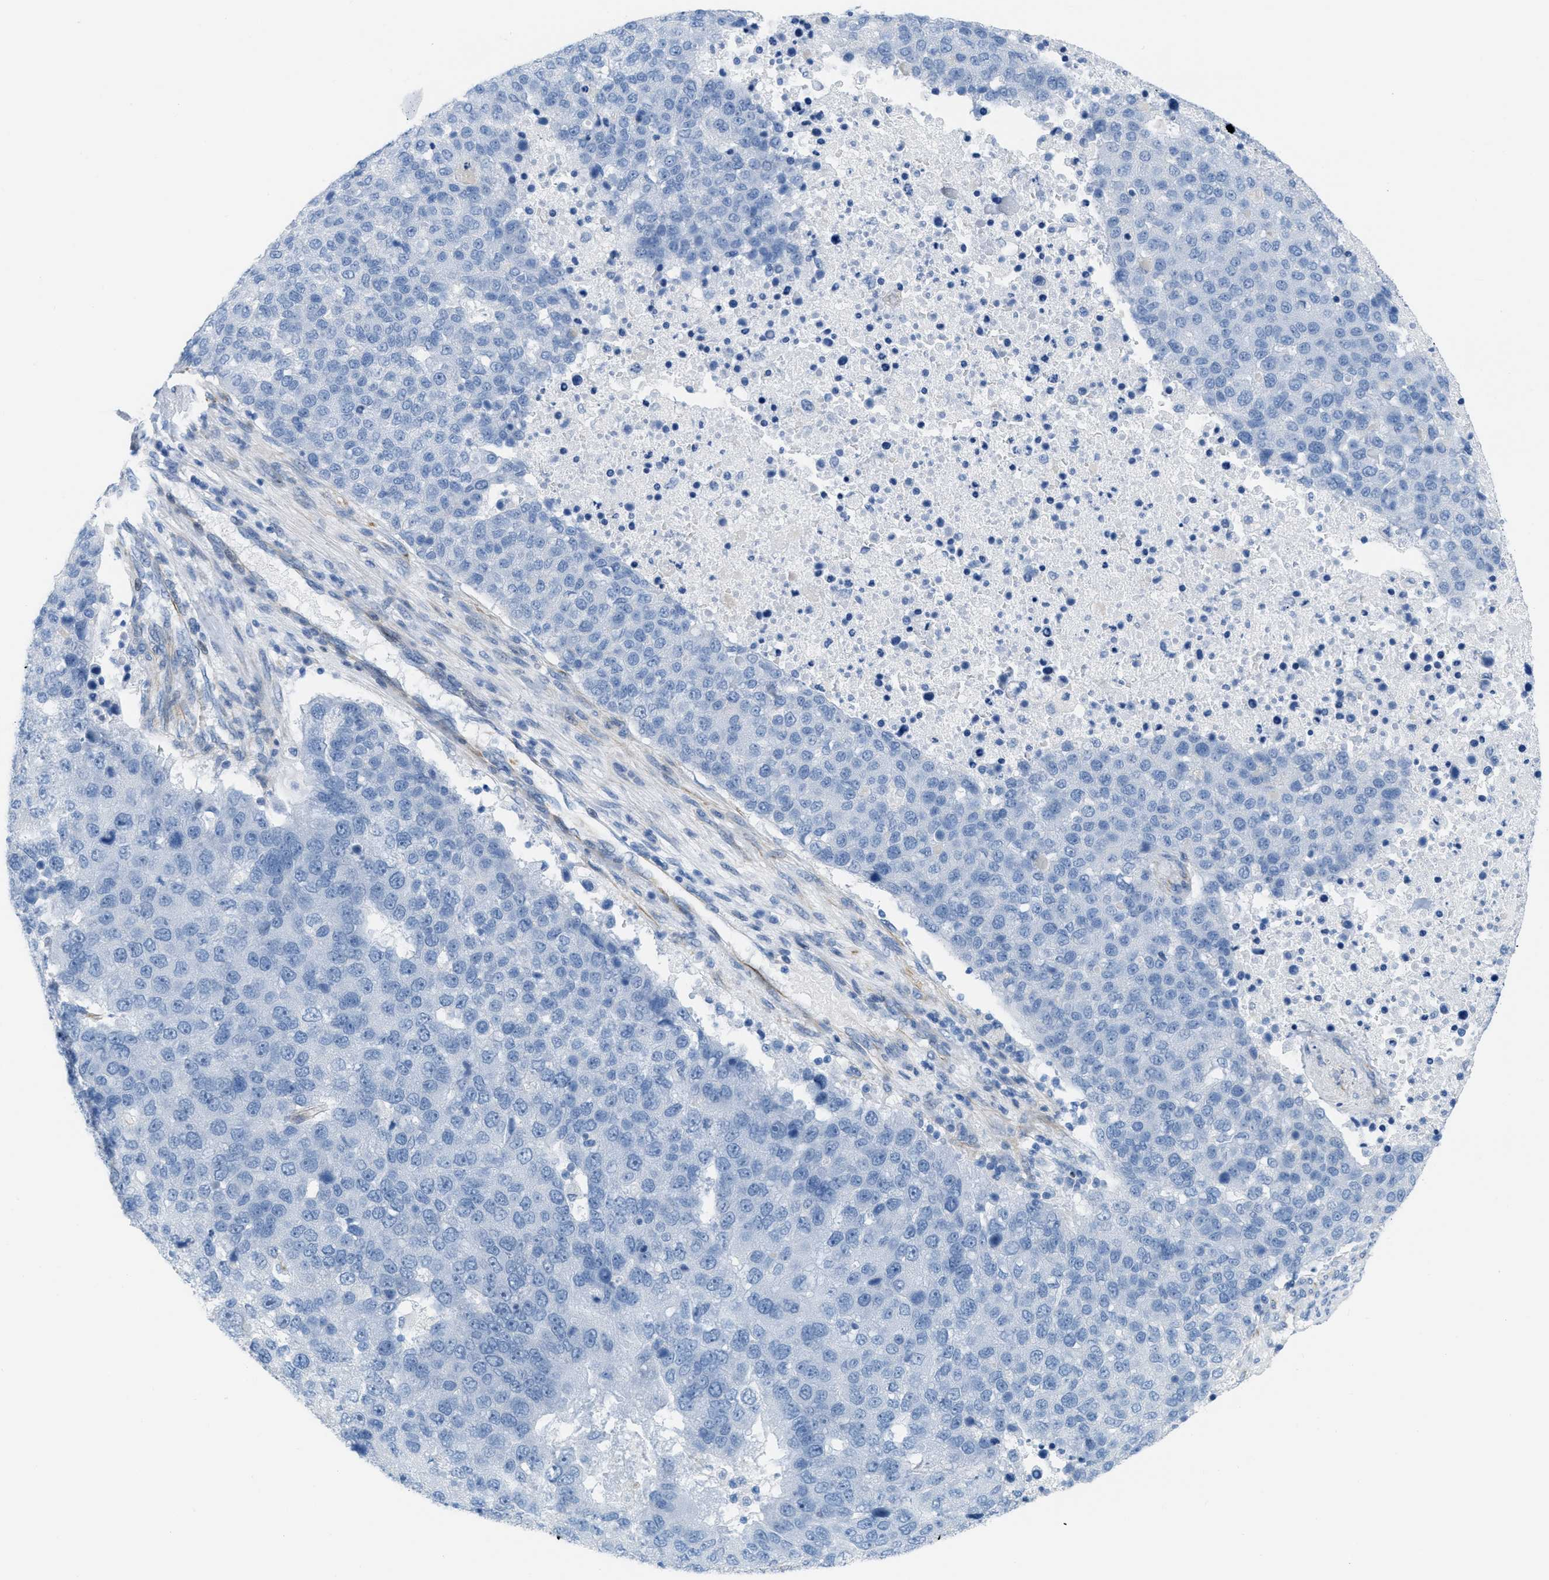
{"staining": {"intensity": "negative", "quantity": "none", "location": "none"}, "tissue": "pancreatic cancer", "cell_type": "Tumor cells", "image_type": "cancer", "snomed": [{"axis": "morphology", "description": "Adenocarcinoma, NOS"}, {"axis": "topography", "description": "Pancreas"}], "caption": "Histopathology image shows no protein positivity in tumor cells of pancreatic cancer tissue.", "gene": "SLC12A1", "patient": {"sex": "female", "age": 61}}